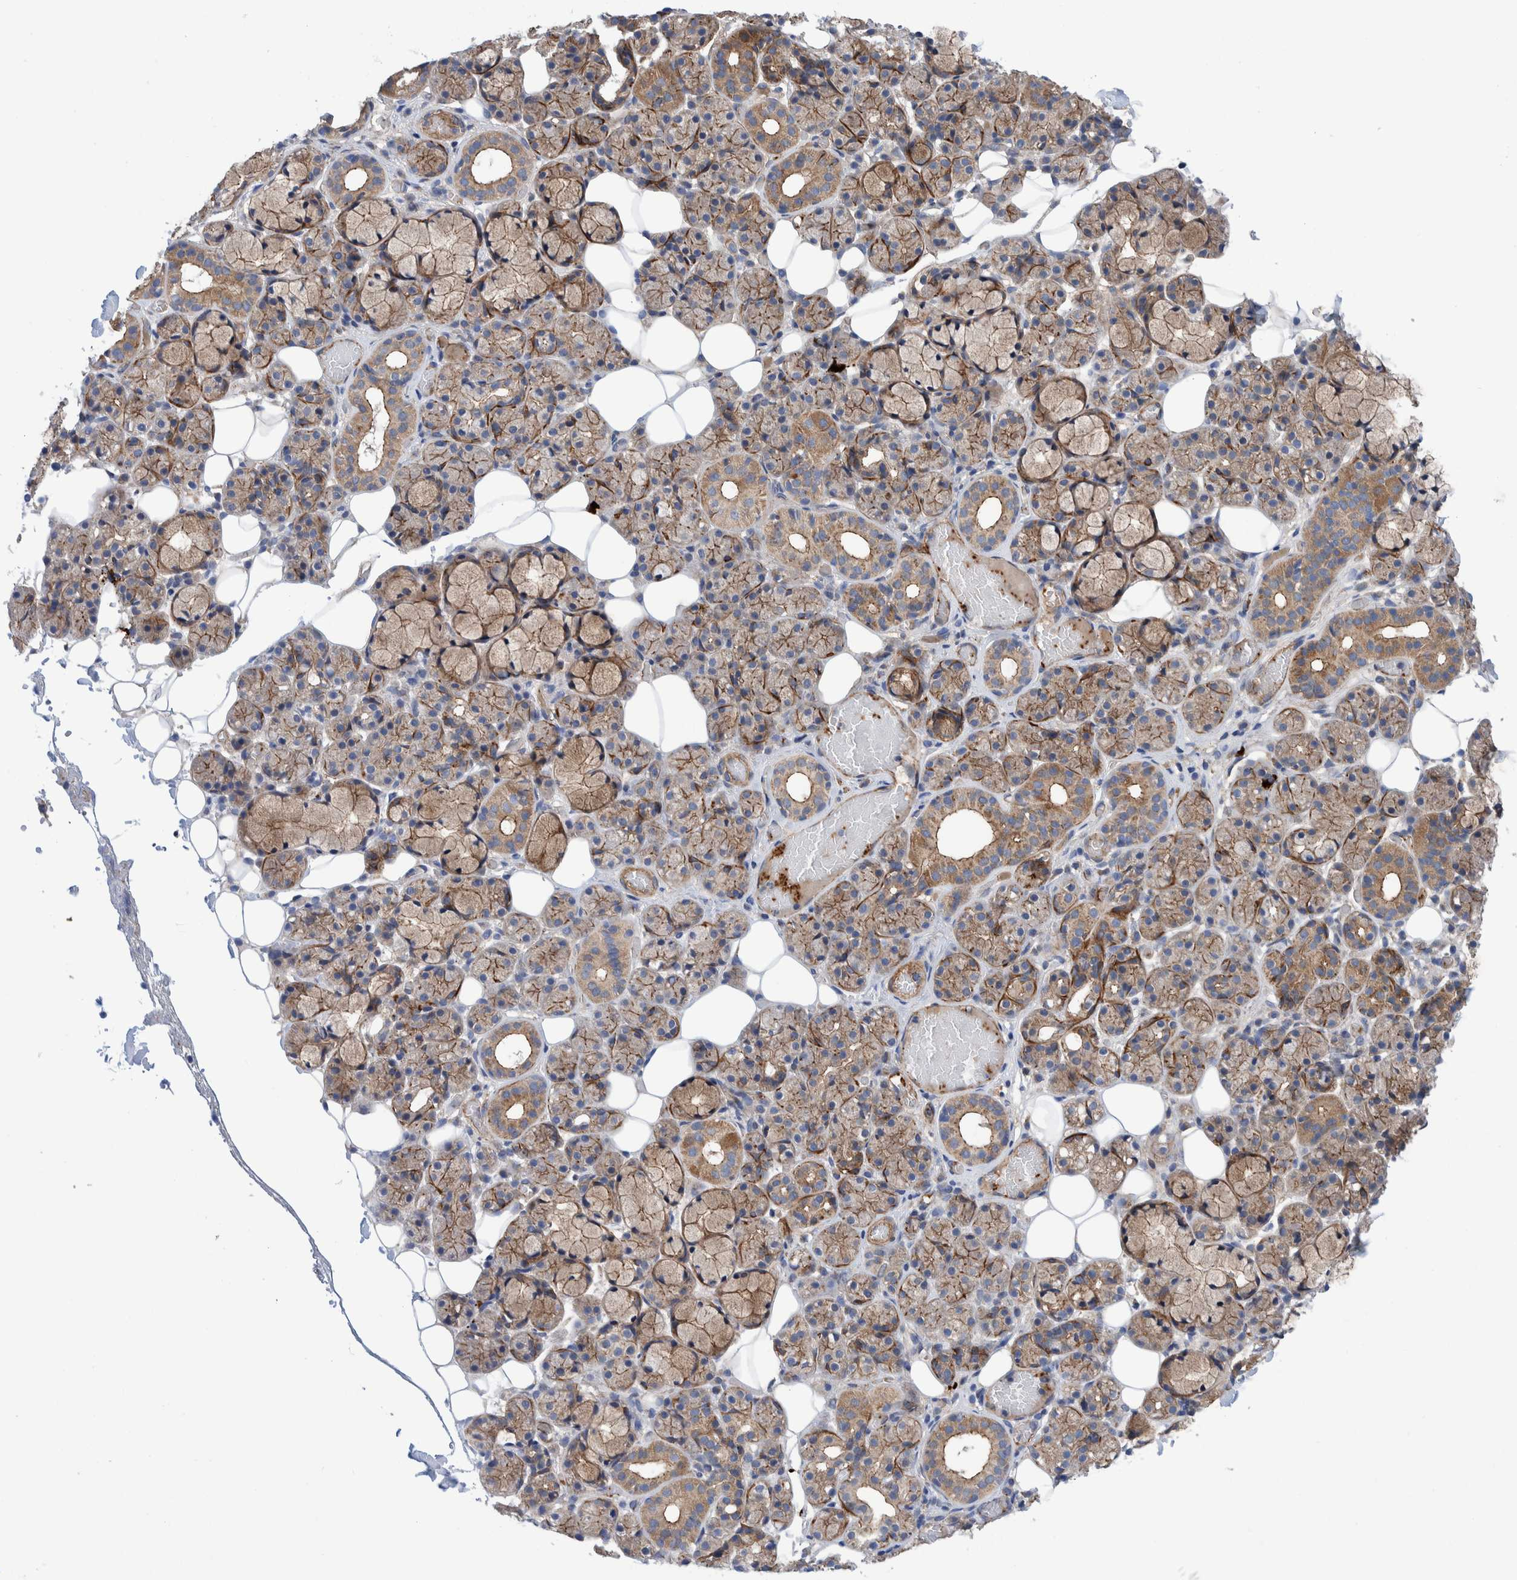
{"staining": {"intensity": "moderate", "quantity": ">75%", "location": "cytoplasmic/membranous"}, "tissue": "salivary gland", "cell_type": "Glandular cells", "image_type": "normal", "snomed": [{"axis": "morphology", "description": "Normal tissue, NOS"}, {"axis": "topography", "description": "Salivary gland"}], "caption": "DAB (3,3'-diaminobenzidine) immunohistochemical staining of unremarkable salivary gland exhibits moderate cytoplasmic/membranous protein expression in approximately >75% of glandular cells.", "gene": "ENSG00000262660", "patient": {"sex": "male", "age": 63}}